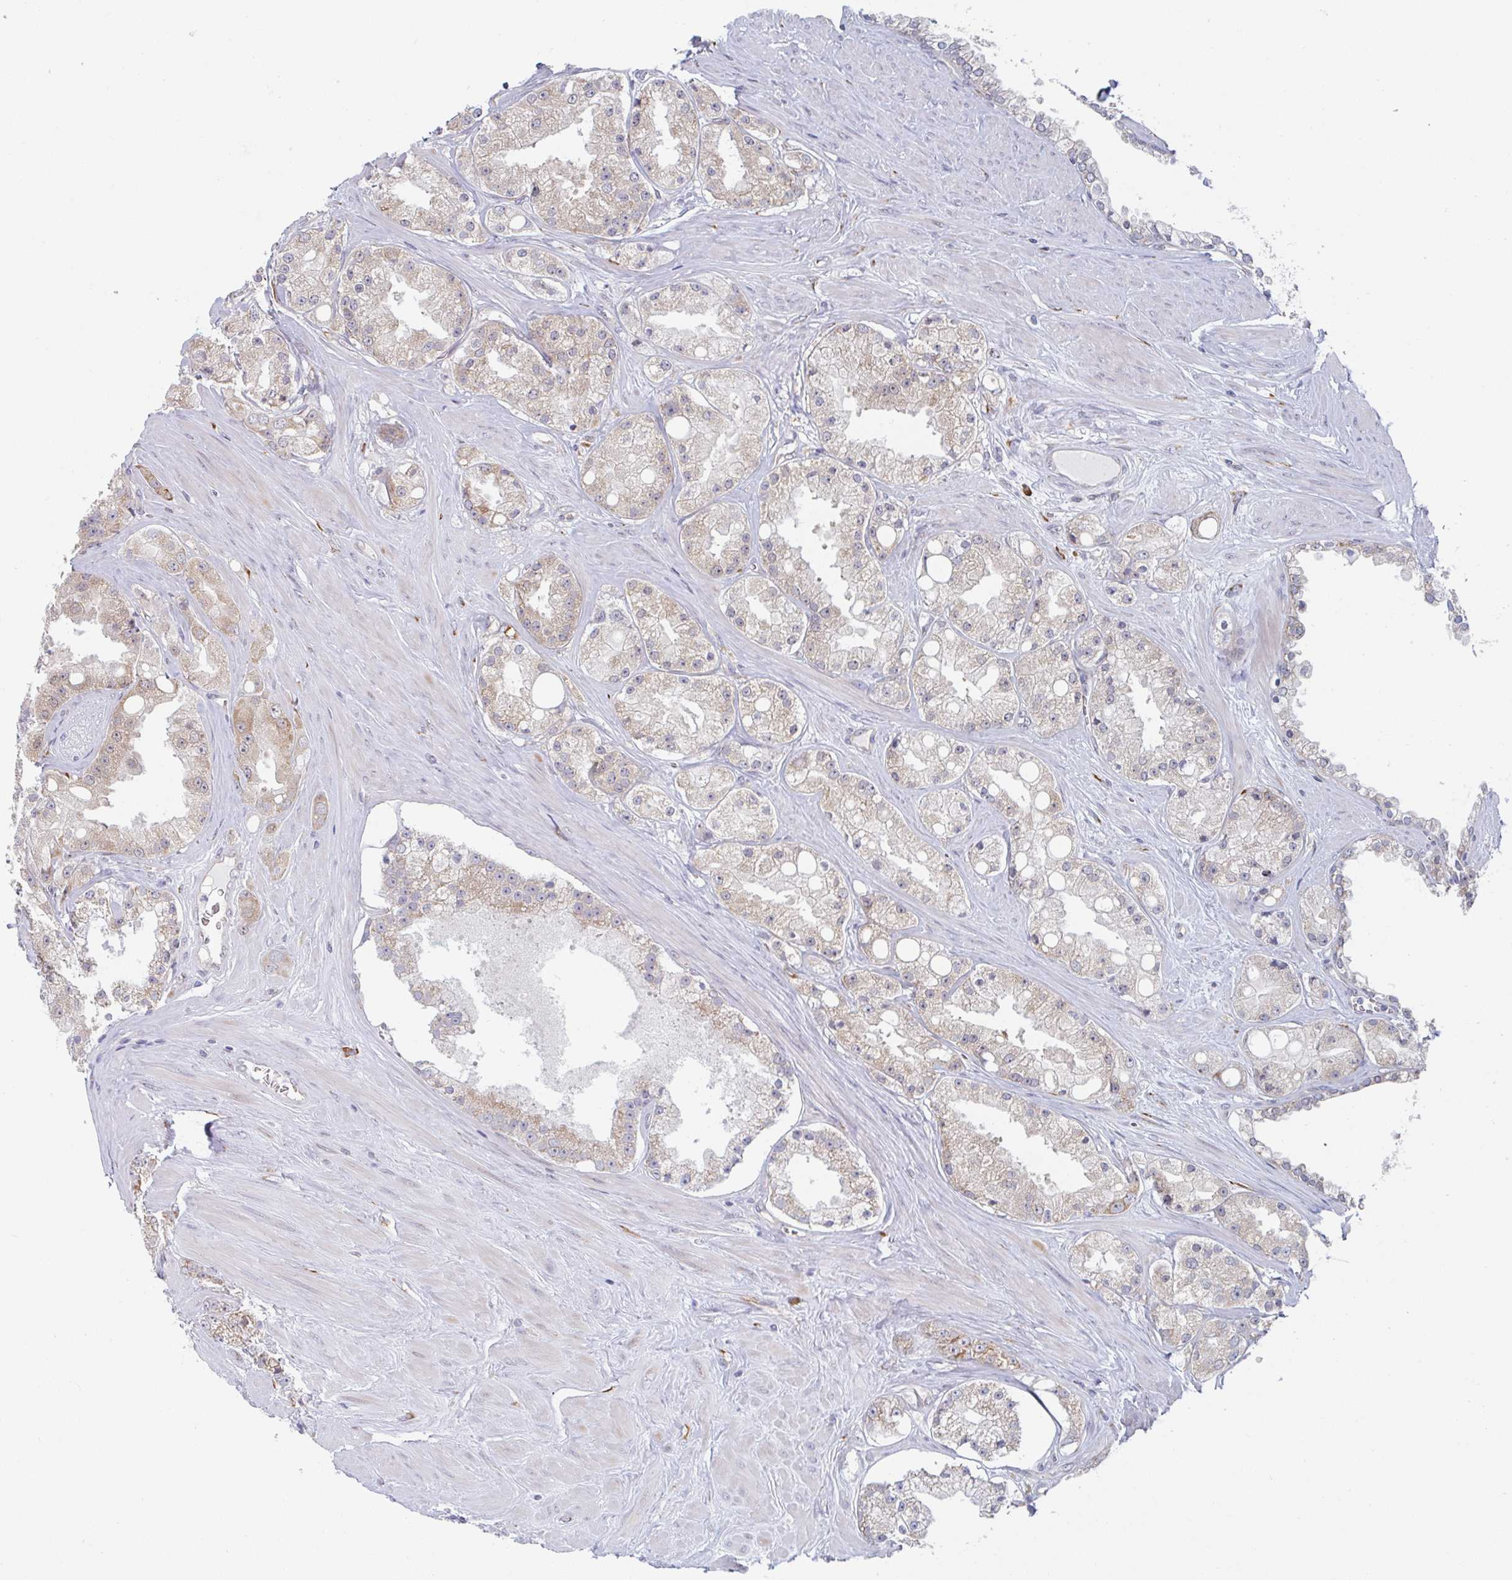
{"staining": {"intensity": "weak", "quantity": "25%-75%", "location": "cytoplasmic/membranous"}, "tissue": "prostate cancer", "cell_type": "Tumor cells", "image_type": "cancer", "snomed": [{"axis": "morphology", "description": "Adenocarcinoma, High grade"}, {"axis": "topography", "description": "Prostate"}], "caption": "Brown immunohistochemical staining in prostate cancer (adenocarcinoma (high-grade)) exhibits weak cytoplasmic/membranous expression in about 25%-75% of tumor cells. (IHC, brightfield microscopy, high magnification).", "gene": "TRAPPC10", "patient": {"sex": "male", "age": 66}}